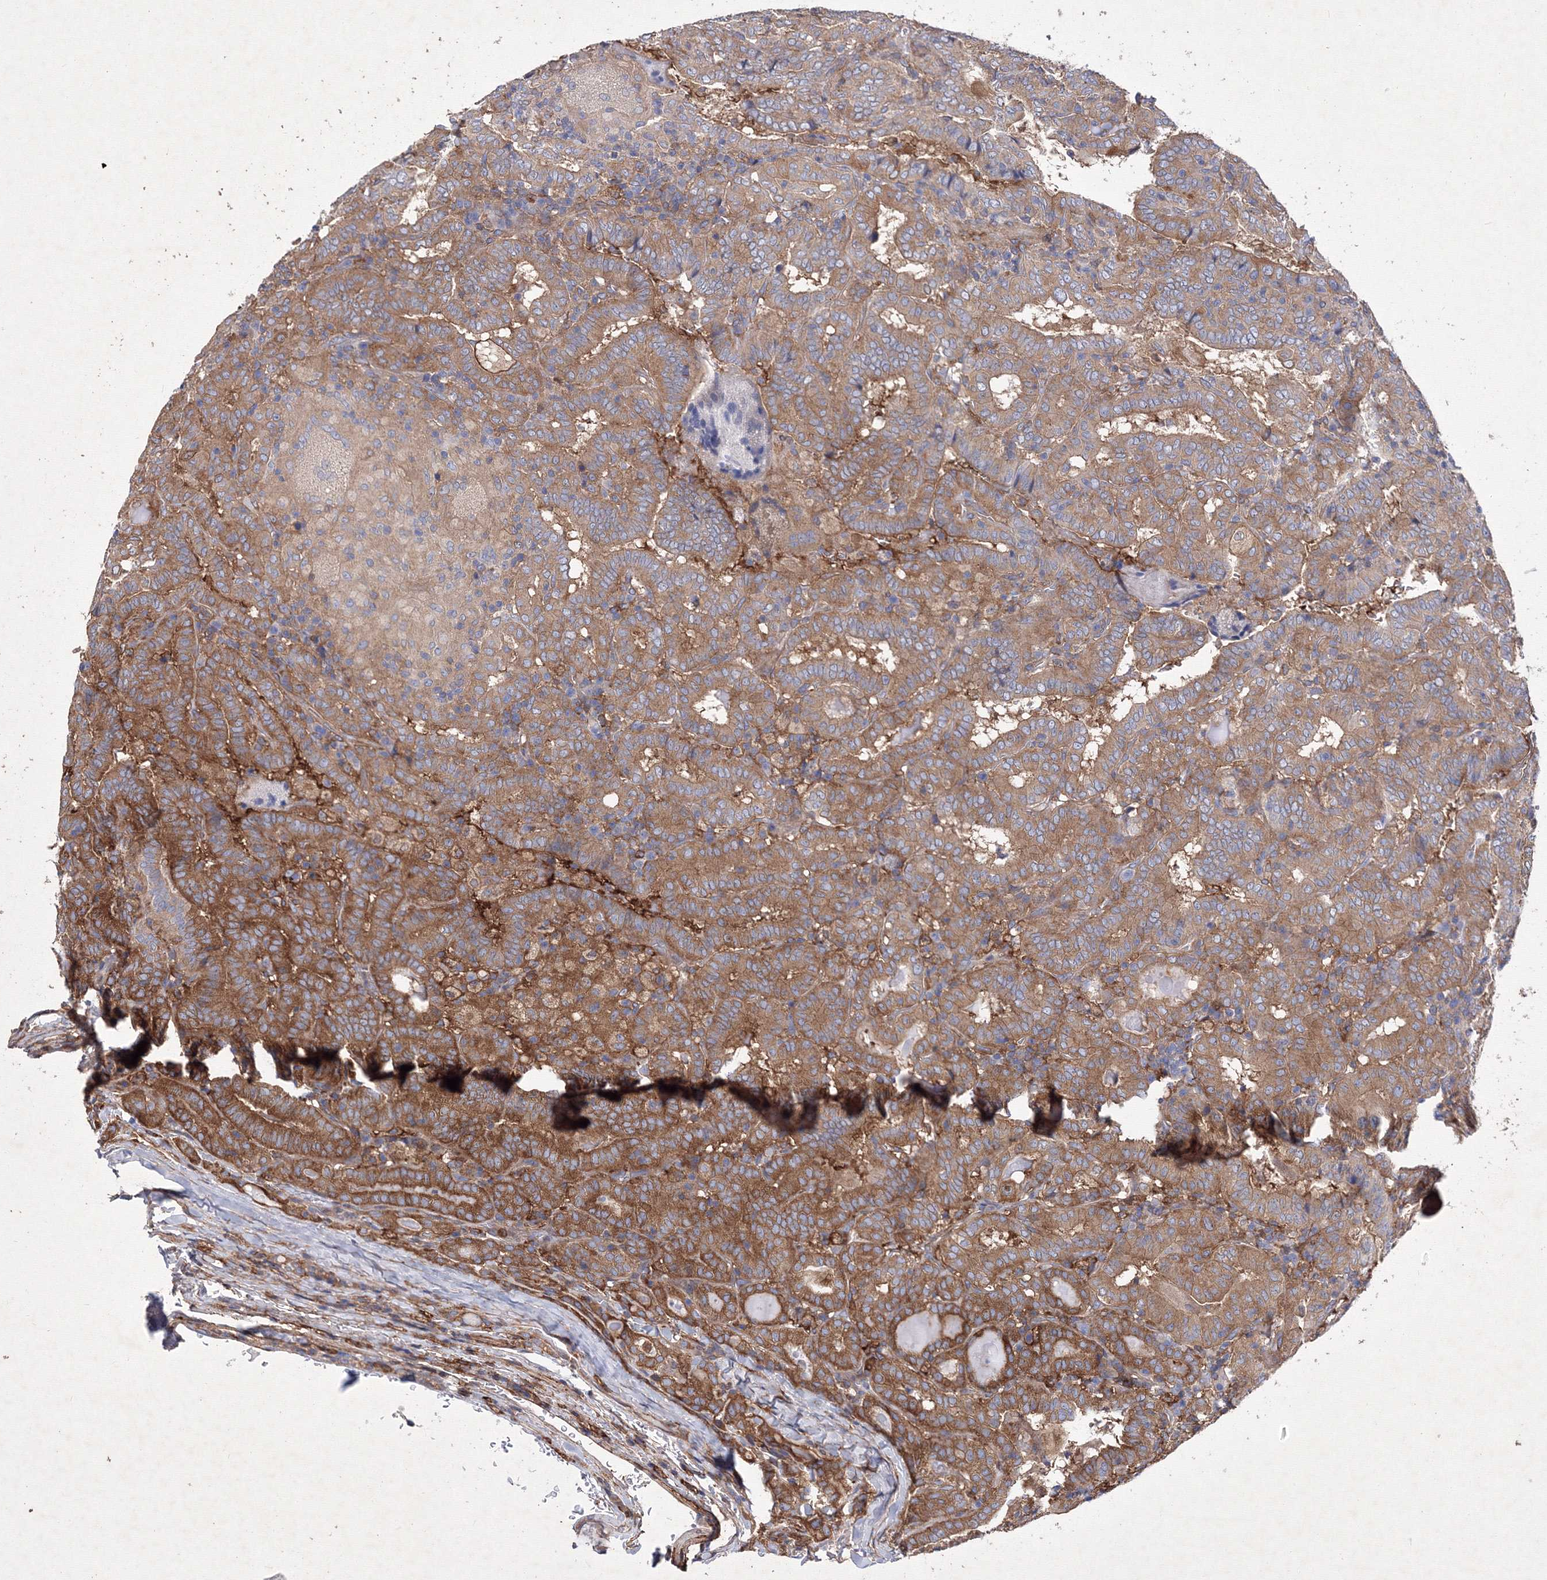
{"staining": {"intensity": "moderate", "quantity": ">75%", "location": "cytoplasmic/membranous"}, "tissue": "thyroid cancer", "cell_type": "Tumor cells", "image_type": "cancer", "snomed": [{"axis": "morphology", "description": "Papillary adenocarcinoma, NOS"}, {"axis": "topography", "description": "Thyroid gland"}], "caption": "This image shows immunohistochemistry (IHC) staining of thyroid papillary adenocarcinoma, with medium moderate cytoplasmic/membranous expression in approximately >75% of tumor cells.", "gene": "SNX18", "patient": {"sex": "female", "age": 72}}